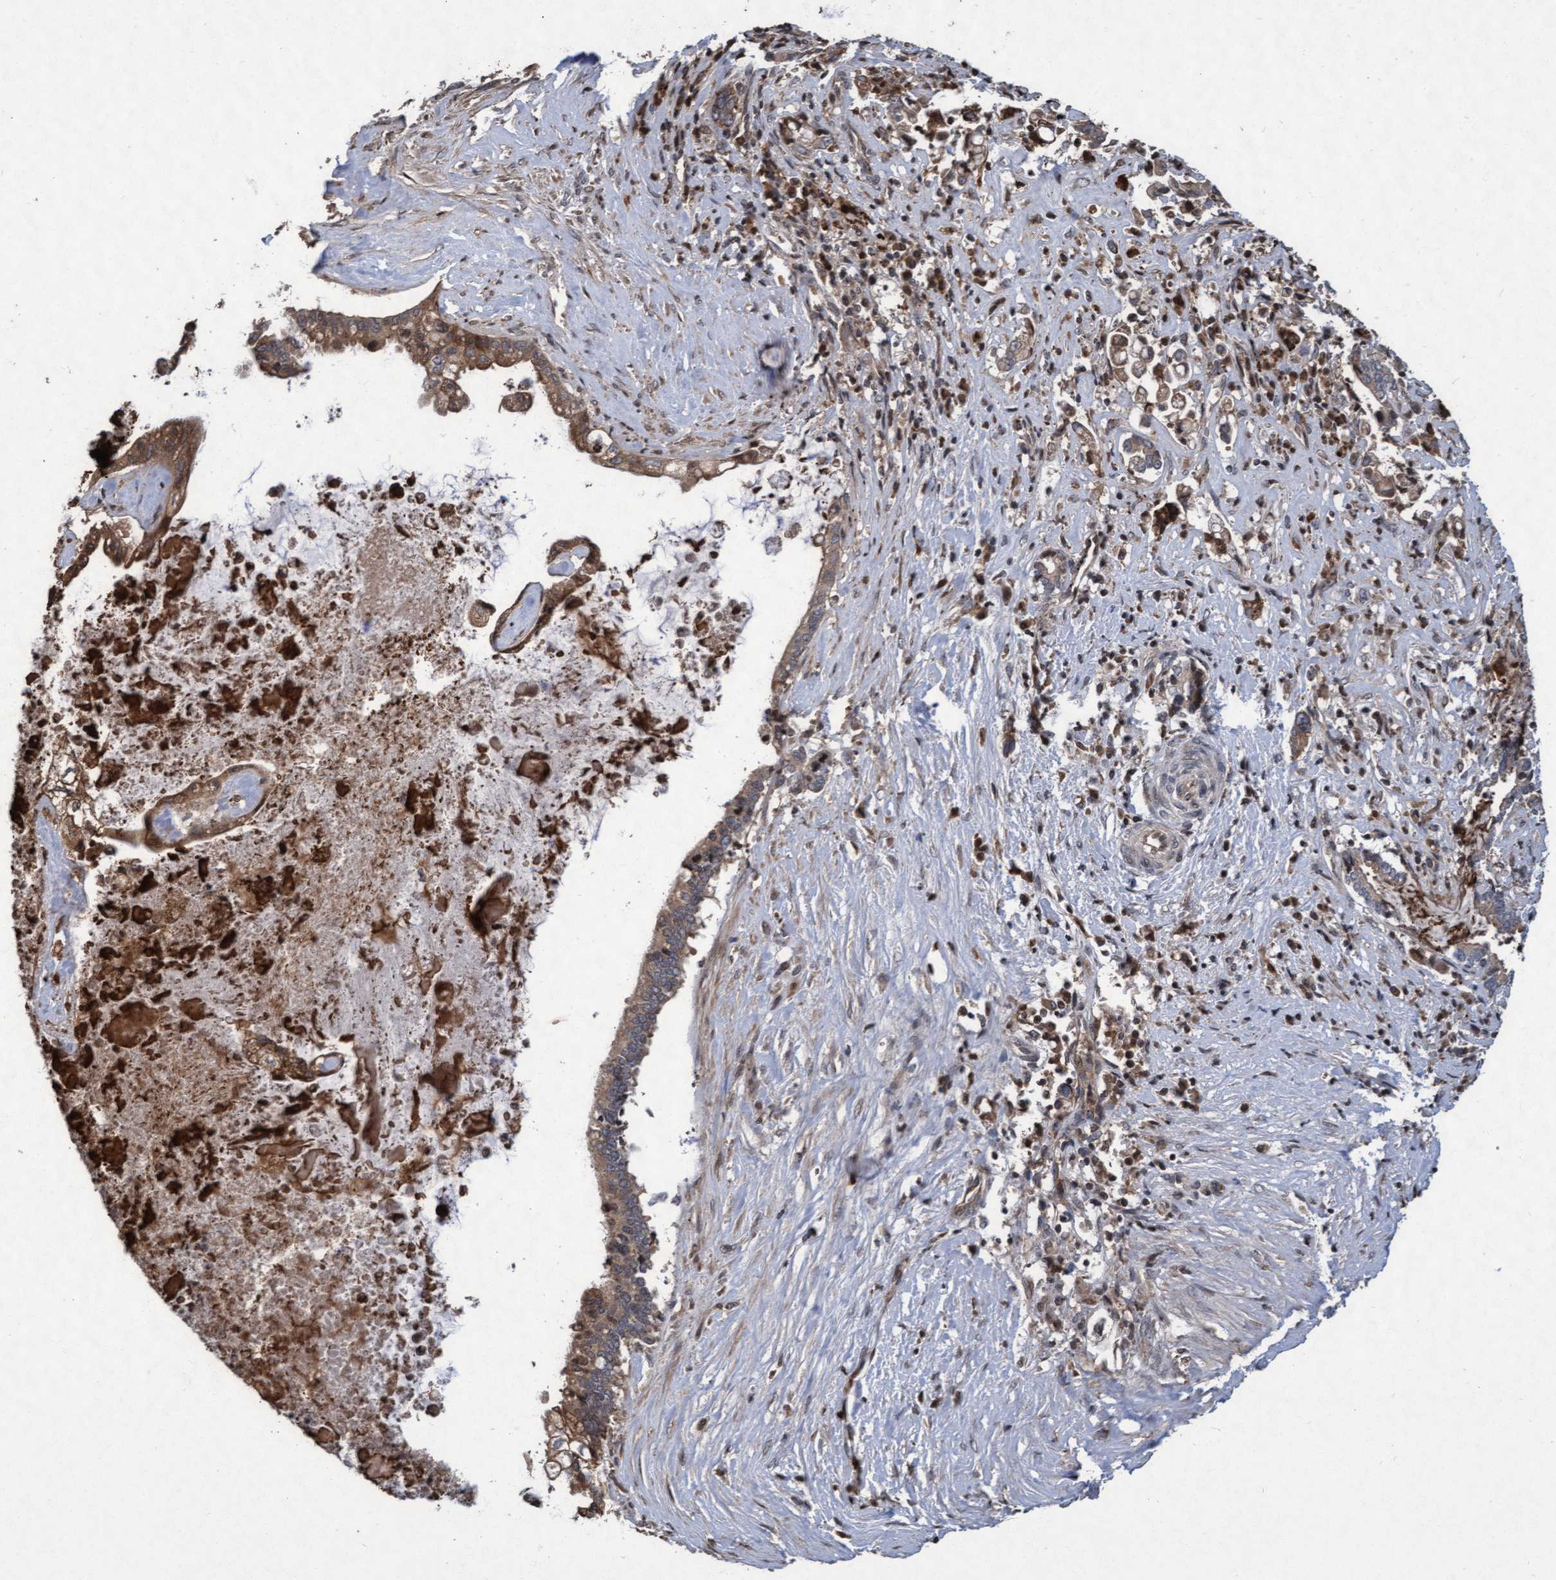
{"staining": {"intensity": "moderate", "quantity": ">75%", "location": "cytoplasmic/membranous"}, "tissue": "liver cancer", "cell_type": "Tumor cells", "image_type": "cancer", "snomed": [{"axis": "morphology", "description": "Cholangiocarcinoma"}, {"axis": "topography", "description": "Liver"}], "caption": "Moderate cytoplasmic/membranous expression for a protein is identified in approximately >75% of tumor cells of liver cancer (cholangiocarcinoma) using immunohistochemistry (IHC).", "gene": "KCNC2", "patient": {"sex": "male", "age": 57}}